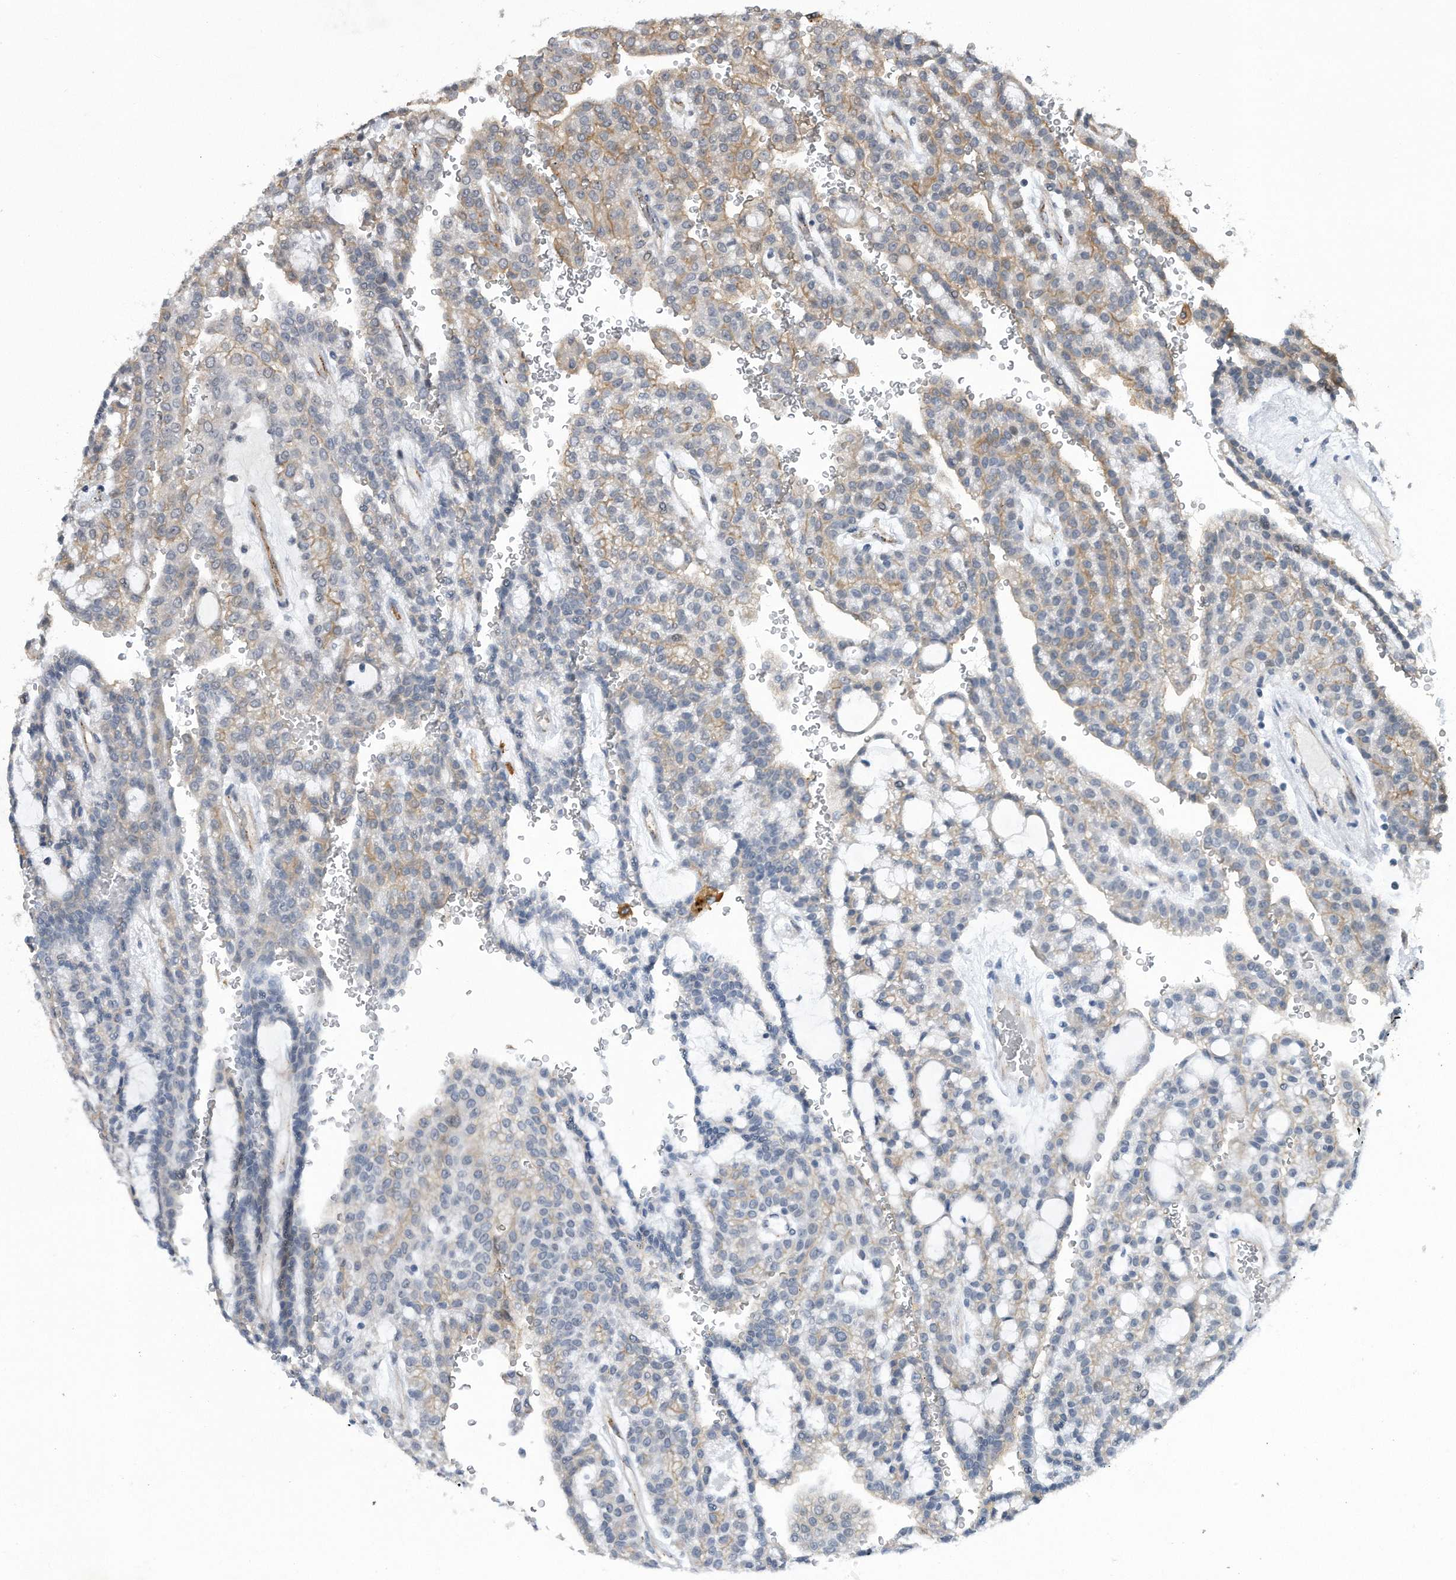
{"staining": {"intensity": "negative", "quantity": "none", "location": "none"}, "tissue": "renal cancer", "cell_type": "Tumor cells", "image_type": "cancer", "snomed": [{"axis": "morphology", "description": "Adenocarcinoma, NOS"}, {"axis": "topography", "description": "Kidney"}], "caption": "This is an immunohistochemistry (IHC) histopathology image of renal cancer. There is no expression in tumor cells.", "gene": "PGBD2", "patient": {"sex": "male", "age": 63}}